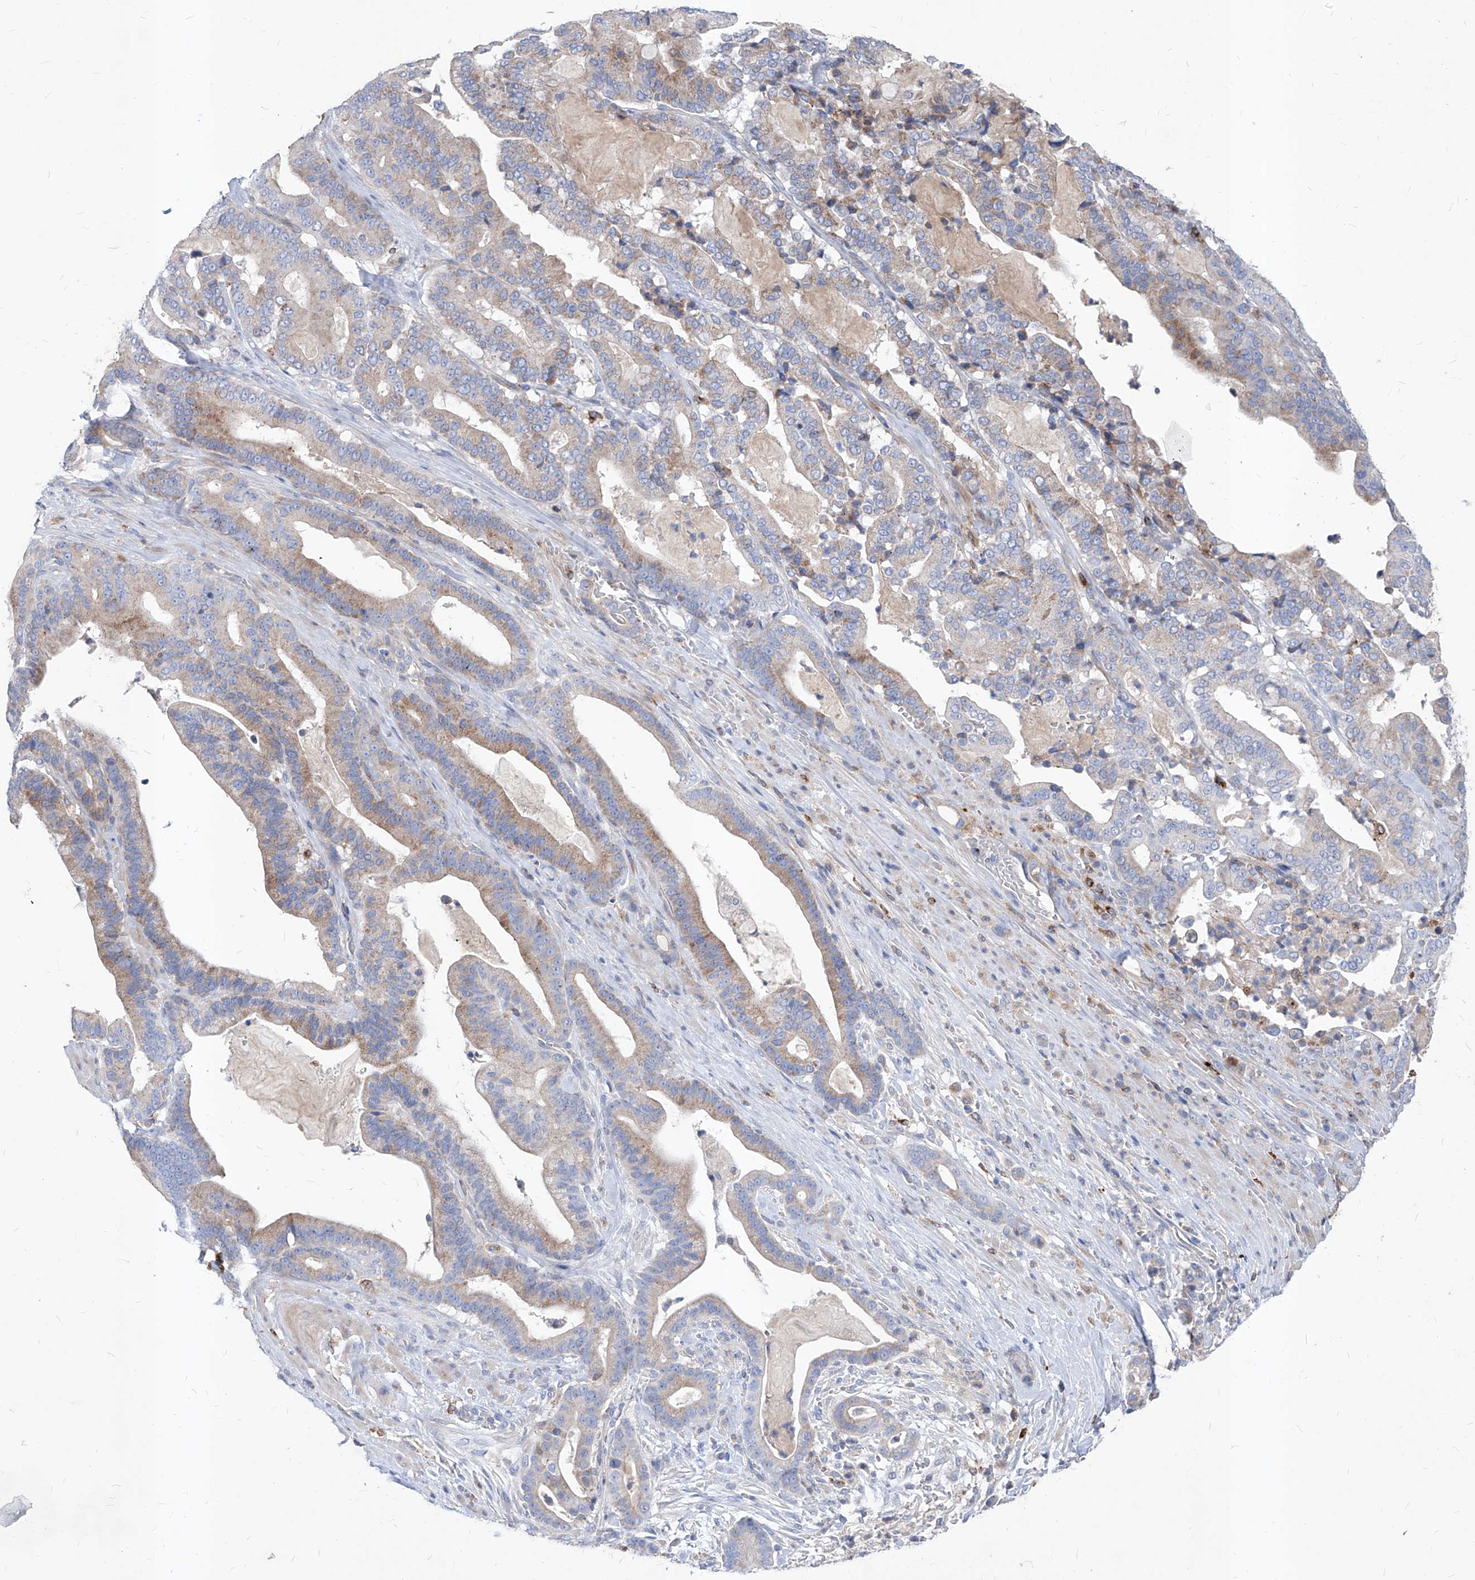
{"staining": {"intensity": "moderate", "quantity": ">75%", "location": "cytoplasmic/membranous"}, "tissue": "pancreatic cancer", "cell_type": "Tumor cells", "image_type": "cancer", "snomed": [{"axis": "morphology", "description": "Adenocarcinoma, NOS"}, {"axis": "topography", "description": "Pancreas"}], "caption": "An IHC photomicrograph of neoplastic tissue is shown. Protein staining in brown highlights moderate cytoplasmic/membranous positivity in adenocarcinoma (pancreatic) within tumor cells. (Brightfield microscopy of DAB IHC at high magnification).", "gene": "UBOX5", "patient": {"sex": "male", "age": 63}}